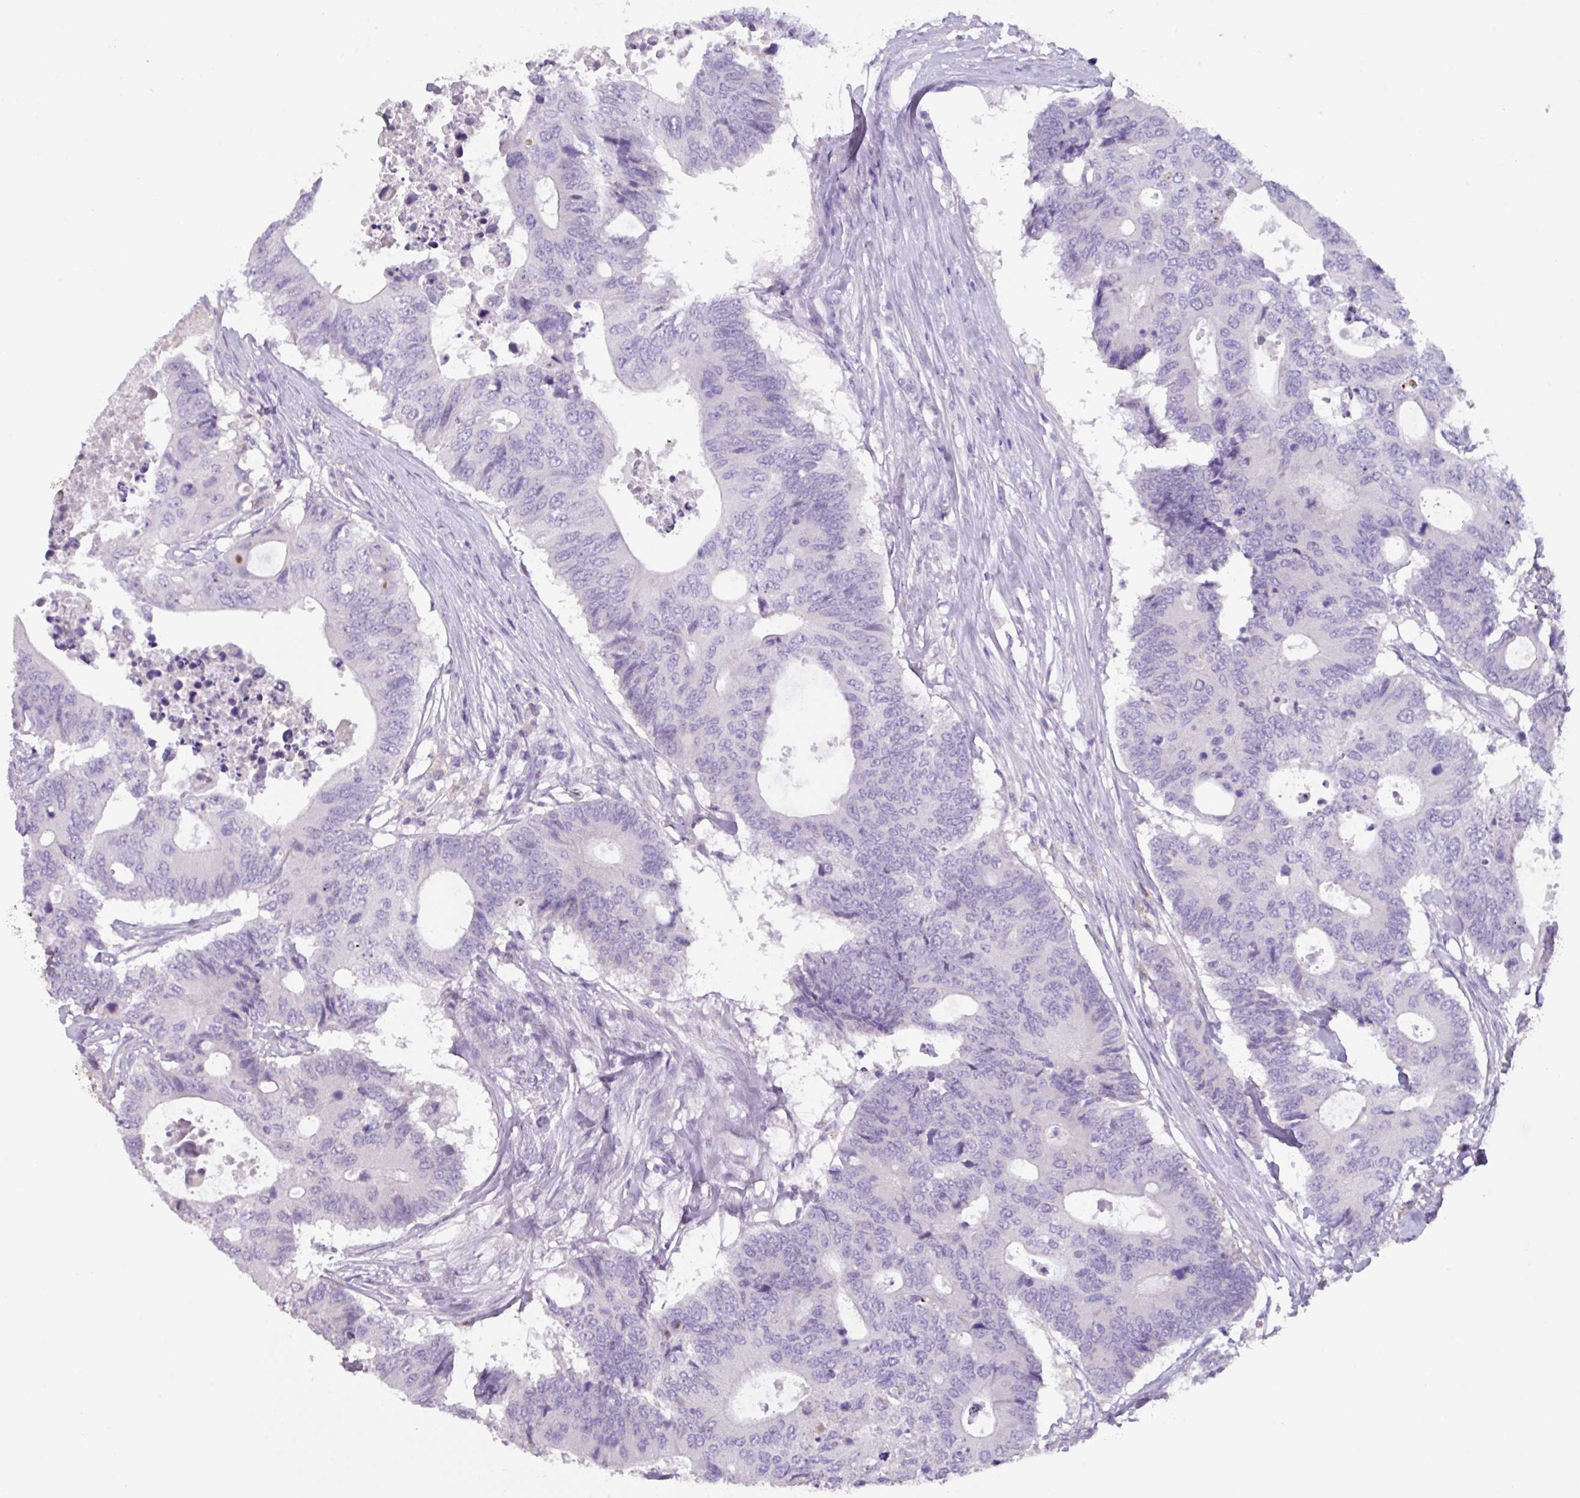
{"staining": {"intensity": "negative", "quantity": "none", "location": "none"}, "tissue": "colorectal cancer", "cell_type": "Tumor cells", "image_type": "cancer", "snomed": [{"axis": "morphology", "description": "Adenocarcinoma, NOS"}, {"axis": "topography", "description": "Colon"}], "caption": "Immunohistochemistry (IHC) of colorectal cancer reveals no positivity in tumor cells.", "gene": "OR2T10", "patient": {"sex": "male", "age": 71}}